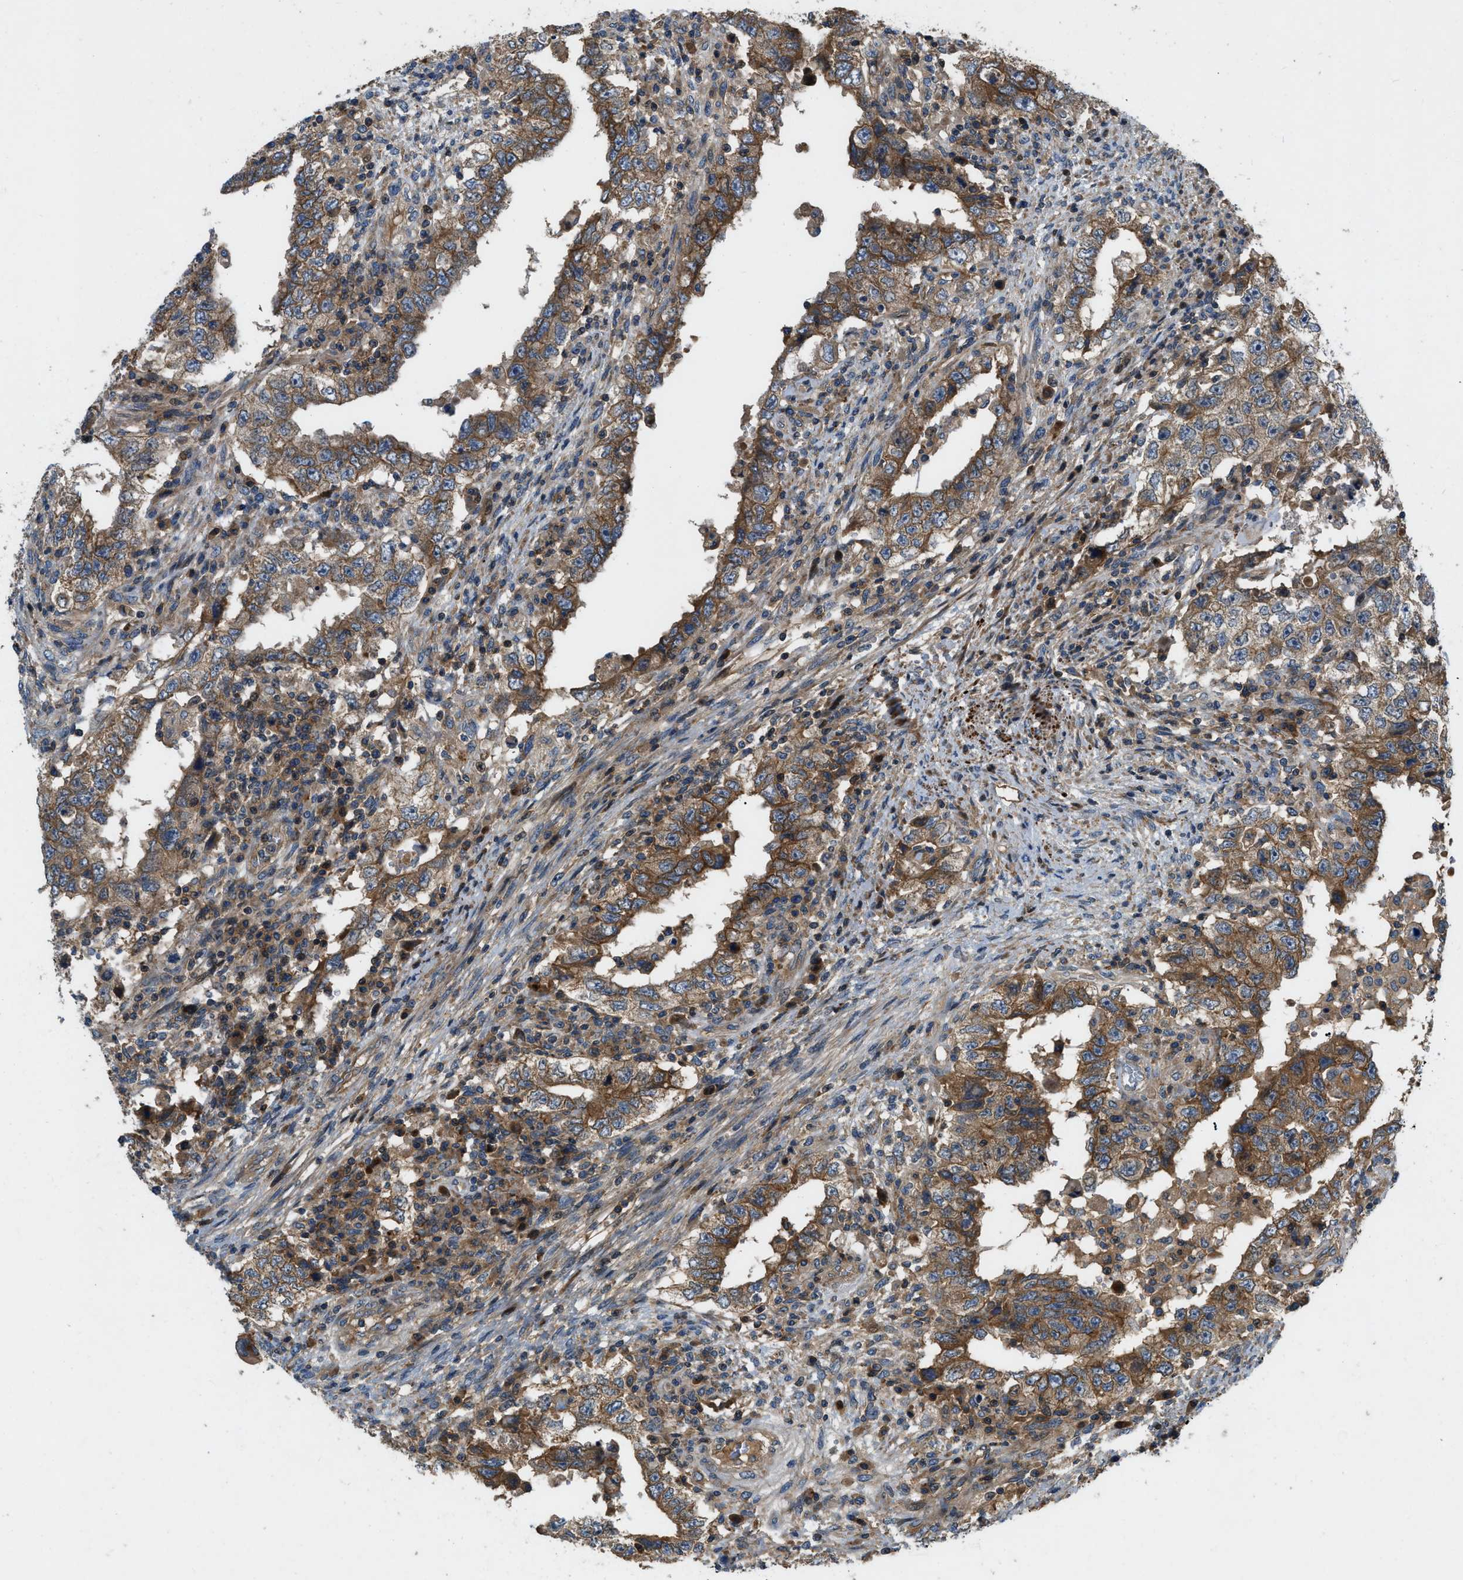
{"staining": {"intensity": "moderate", "quantity": ">75%", "location": "cytoplasmic/membranous"}, "tissue": "testis cancer", "cell_type": "Tumor cells", "image_type": "cancer", "snomed": [{"axis": "morphology", "description": "Carcinoma, Embryonal, NOS"}, {"axis": "topography", "description": "Testis"}], "caption": "Brown immunohistochemical staining in human testis cancer (embryonal carcinoma) demonstrates moderate cytoplasmic/membranous expression in about >75% of tumor cells.", "gene": "CNNM3", "patient": {"sex": "male", "age": 26}}